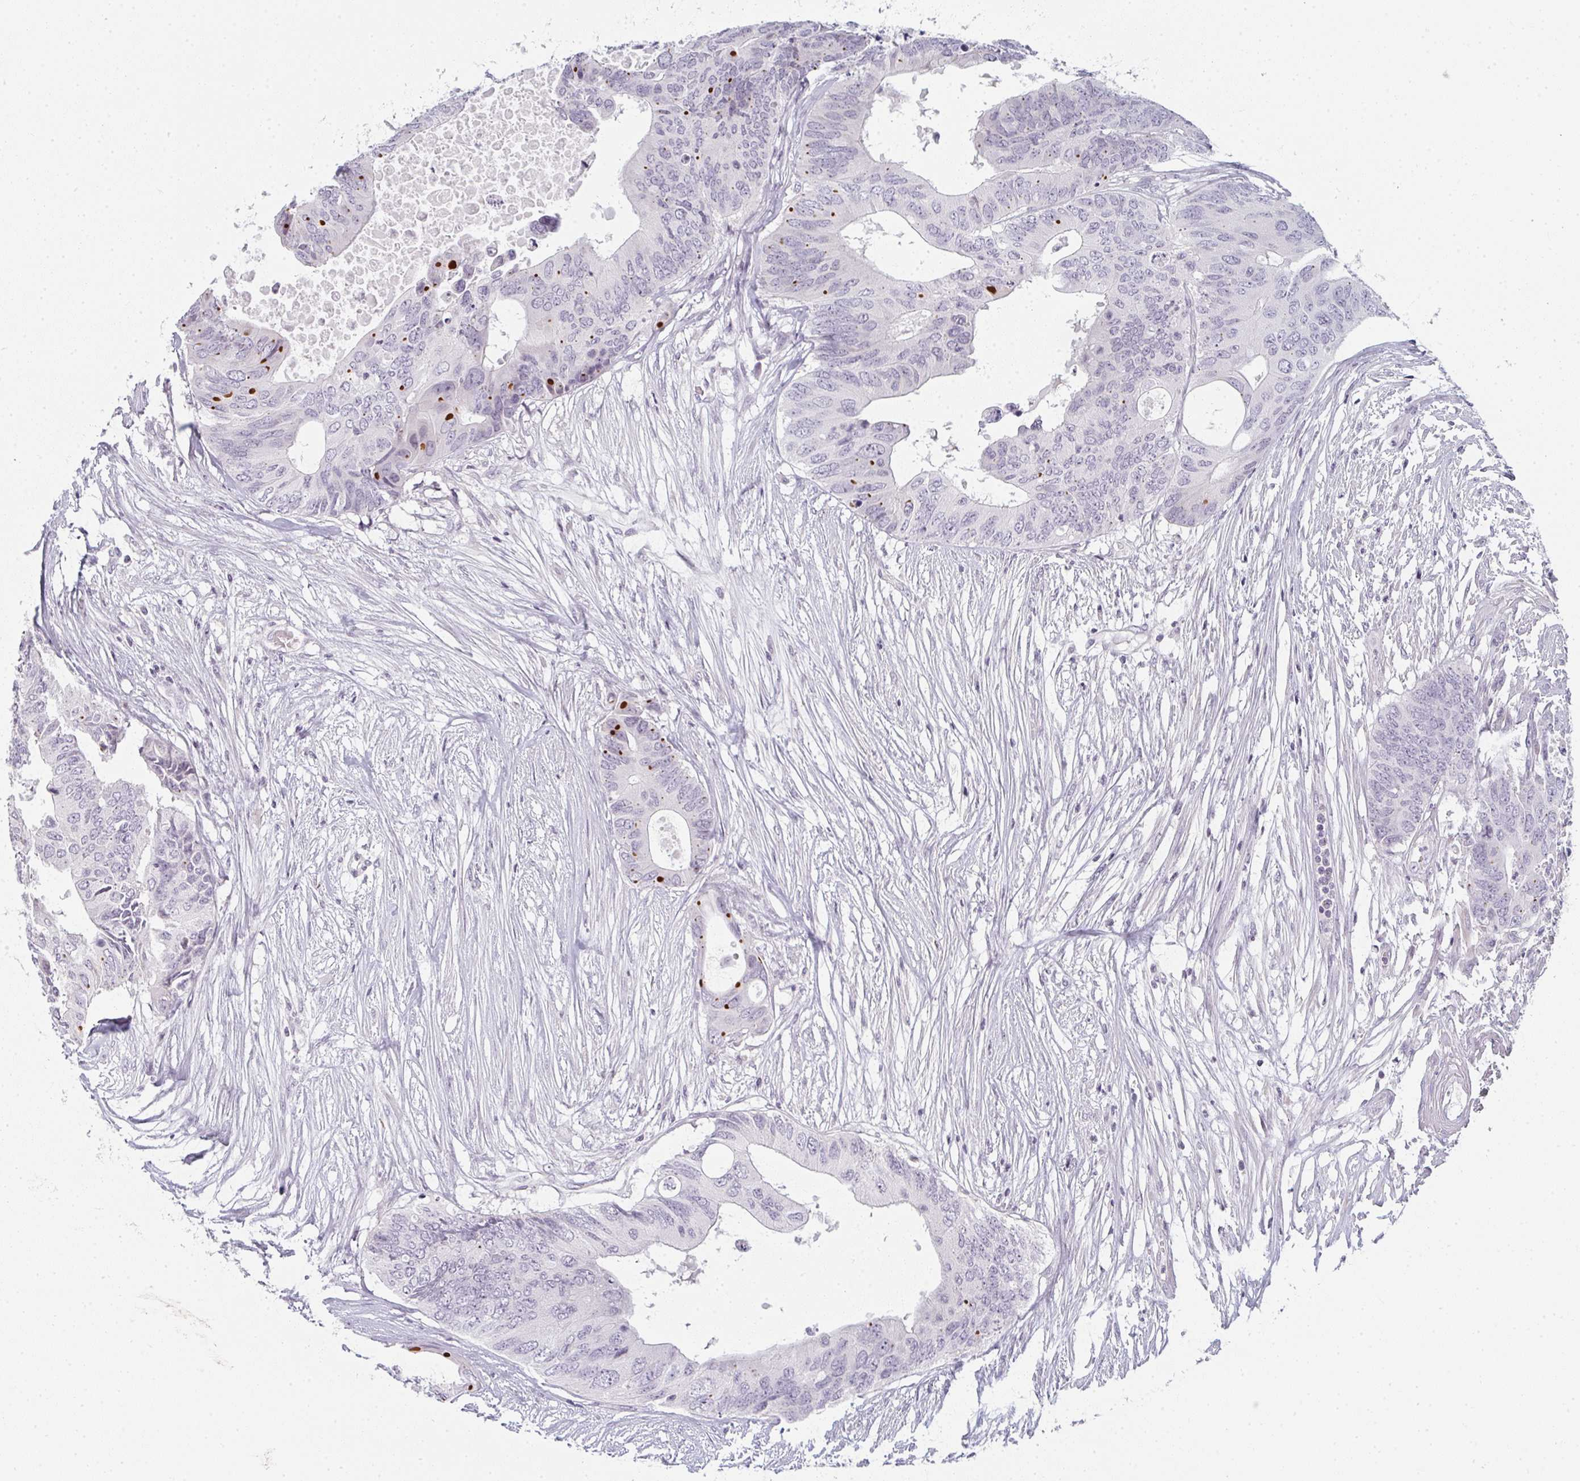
{"staining": {"intensity": "strong", "quantity": "<25%", "location": "cytoplasmic/membranous"}, "tissue": "colorectal cancer", "cell_type": "Tumor cells", "image_type": "cancer", "snomed": [{"axis": "morphology", "description": "Adenocarcinoma, NOS"}, {"axis": "topography", "description": "Colon"}], "caption": "Protein expression analysis of human adenocarcinoma (colorectal) reveals strong cytoplasmic/membranous staining in about <25% of tumor cells. Immunohistochemistry (ihc) stains the protein of interest in brown and the nuclei are stained blue.", "gene": "RBBP6", "patient": {"sex": "male", "age": 71}}